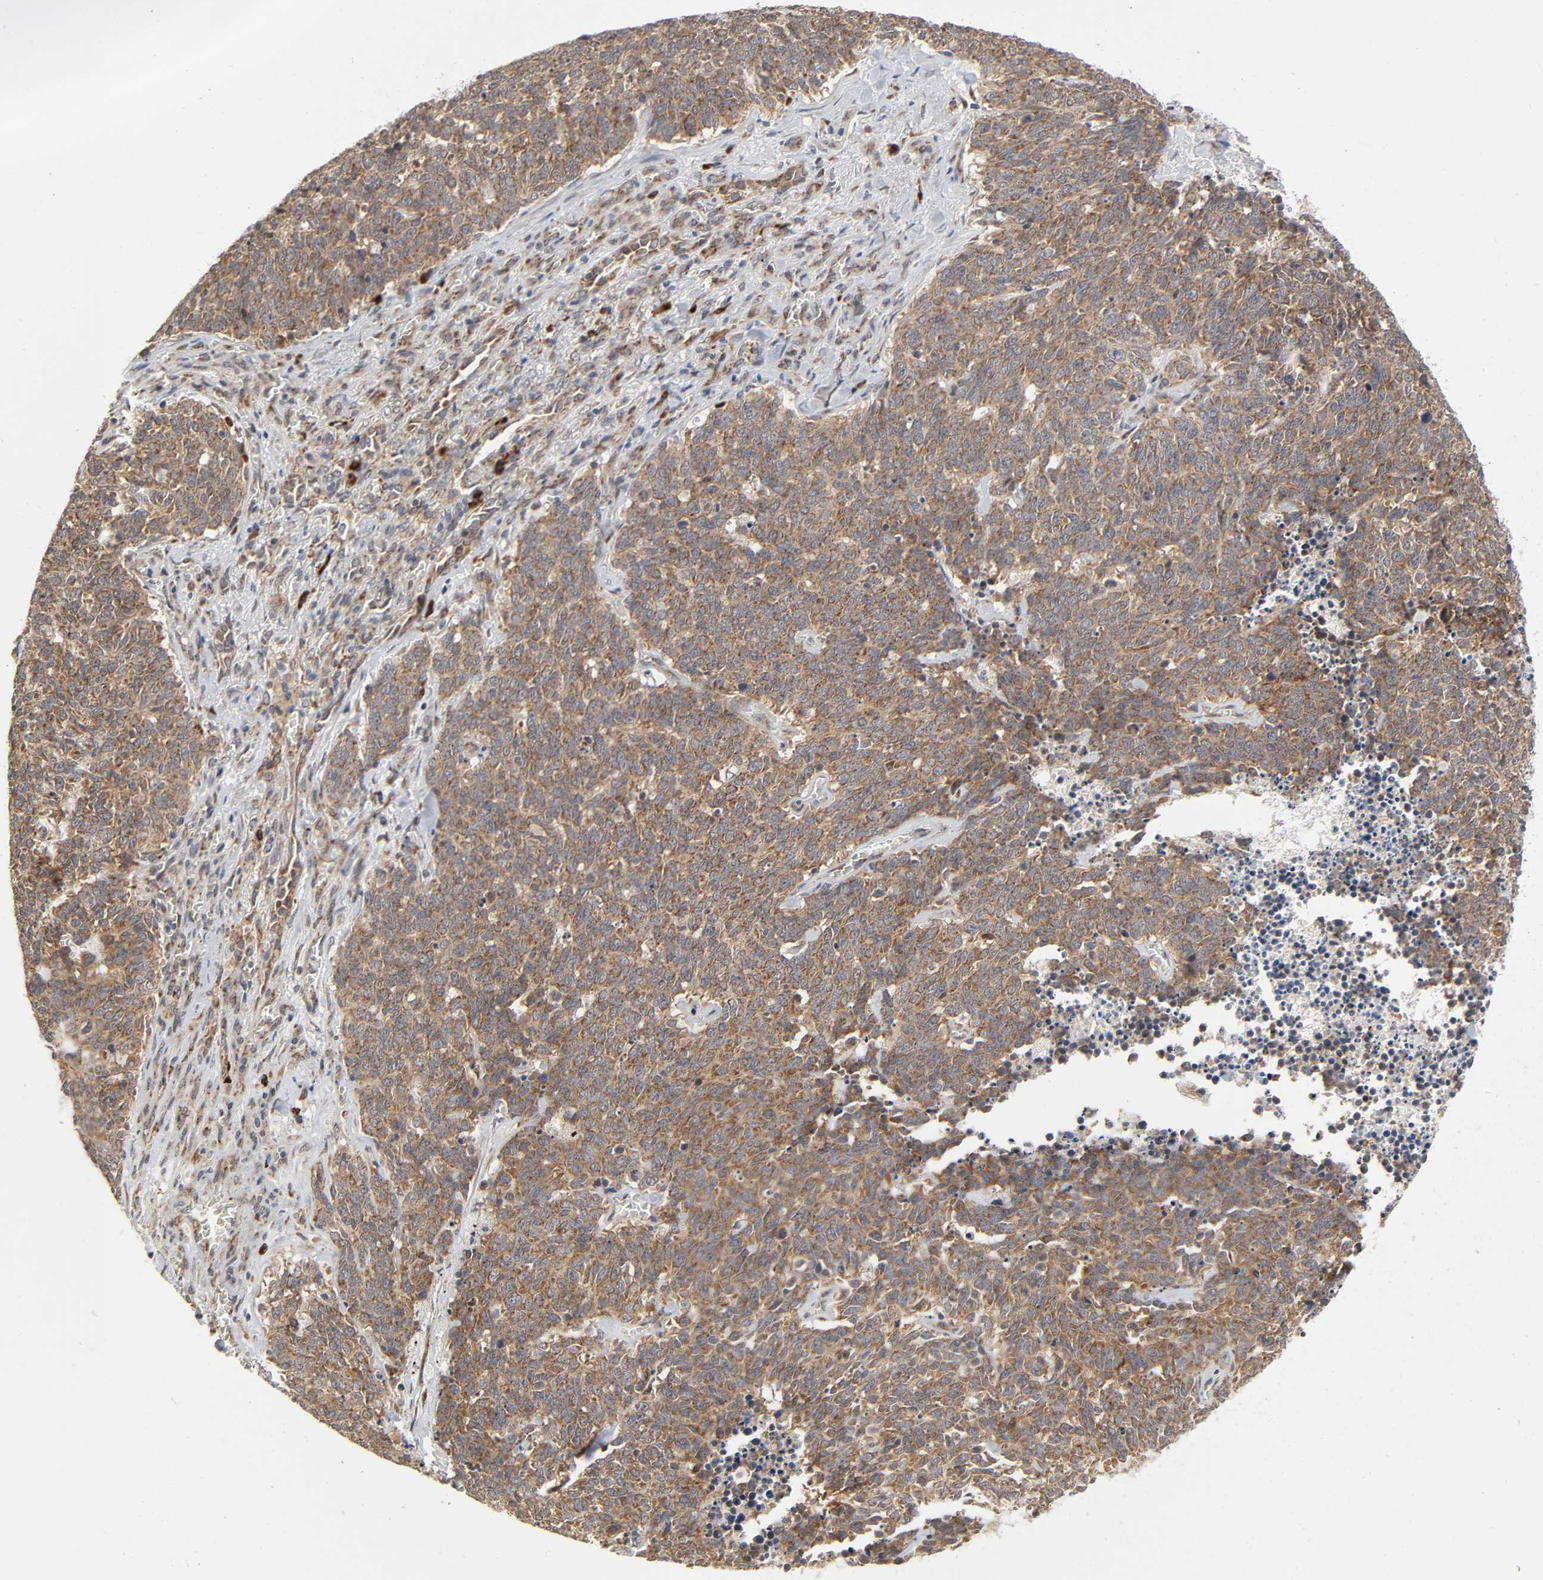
{"staining": {"intensity": "moderate", "quantity": ">75%", "location": "cytoplasmic/membranous"}, "tissue": "lung cancer", "cell_type": "Tumor cells", "image_type": "cancer", "snomed": [{"axis": "morphology", "description": "Neoplasm, malignant, NOS"}, {"axis": "topography", "description": "Lung"}], "caption": "Tumor cells reveal moderate cytoplasmic/membranous staining in about >75% of cells in lung cancer (neoplasm (malignant)).", "gene": "SLC30A9", "patient": {"sex": "female", "age": 58}}